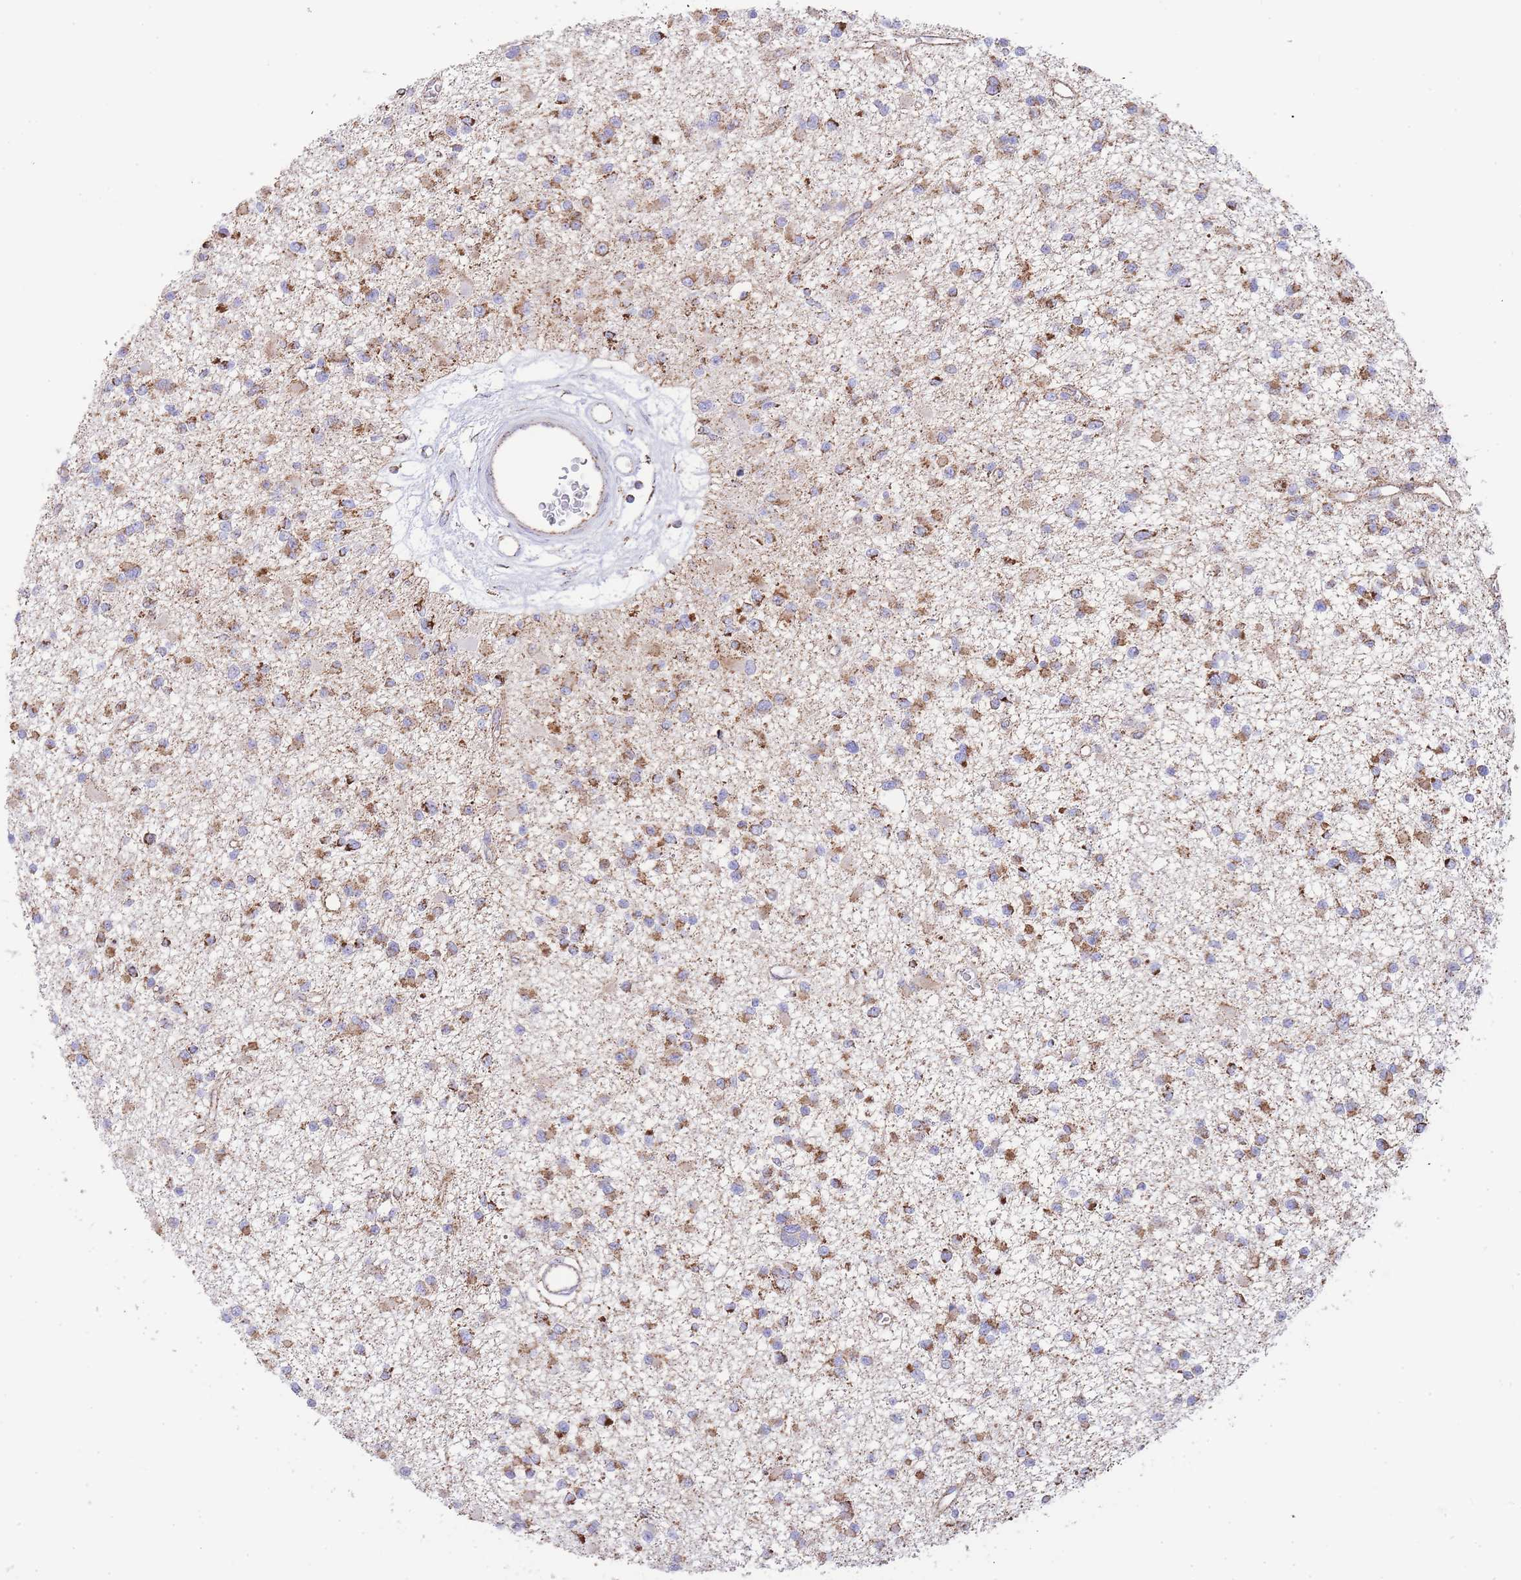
{"staining": {"intensity": "moderate", "quantity": ">75%", "location": "cytoplasmic/membranous"}, "tissue": "glioma", "cell_type": "Tumor cells", "image_type": "cancer", "snomed": [{"axis": "morphology", "description": "Glioma, malignant, Low grade"}, {"axis": "topography", "description": "Brain"}], "caption": "Glioma stained for a protein (brown) shows moderate cytoplasmic/membranous positive positivity in about >75% of tumor cells.", "gene": "GSTM1", "patient": {"sex": "female", "age": 22}}